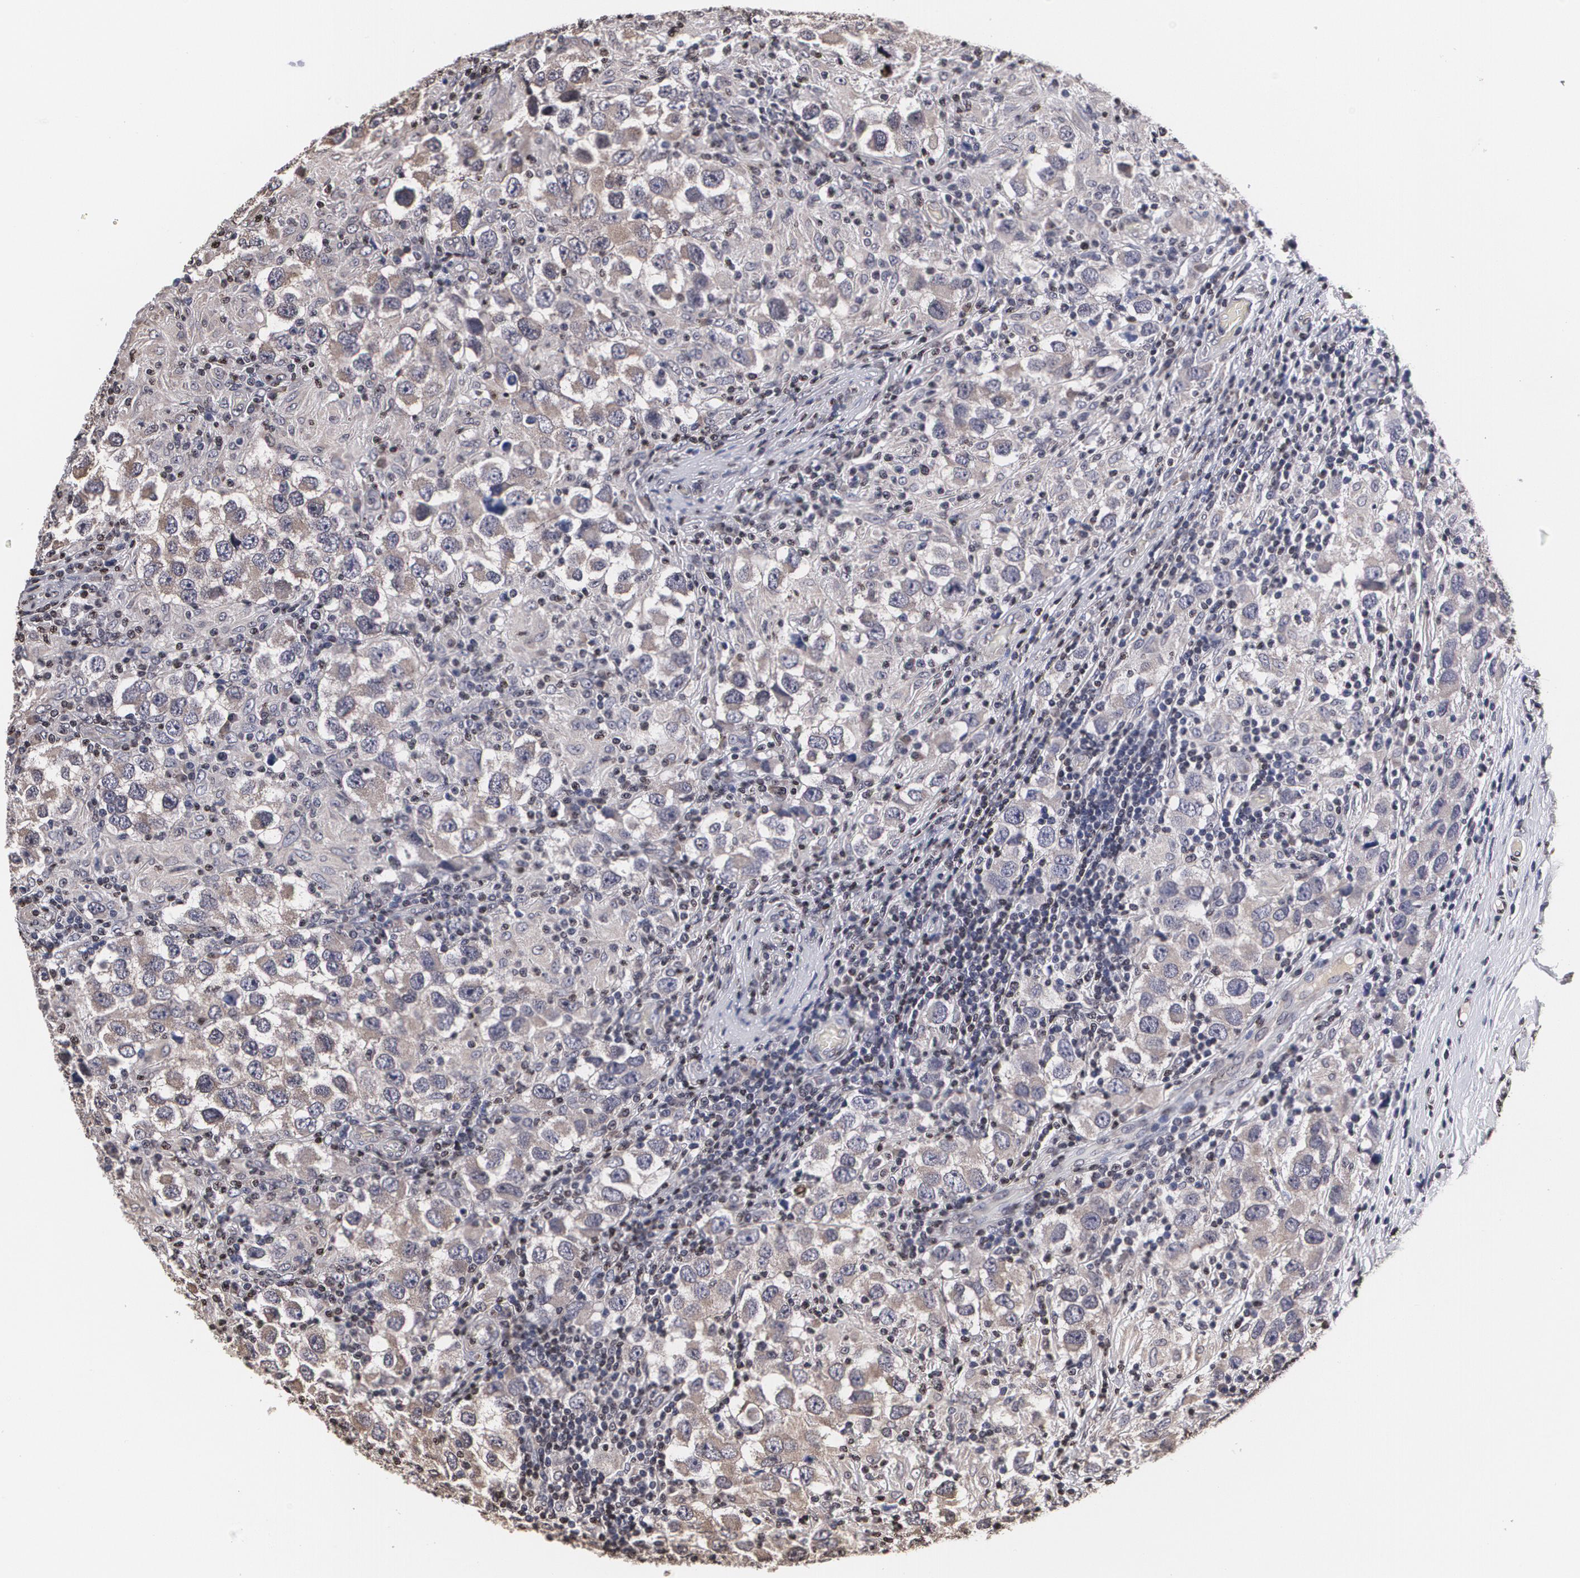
{"staining": {"intensity": "weak", "quantity": "25%-75%", "location": "cytoplasmic/membranous"}, "tissue": "testis cancer", "cell_type": "Tumor cells", "image_type": "cancer", "snomed": [{"axis": "morphology", "description": "Carcinoma, Embryonal, NOS"}, {"axis": "topography", "description": "Testis"}], "caption": "IHC histopathology image of human embryonal carcinoma (testis) stained for a protein (brown), which shows low levels of weak cytoplasmic/membranous positivity in approximately 25%-75% of tumor cells.", "gene": "MVP", "patient": {"sex": "male", "age": 21}}